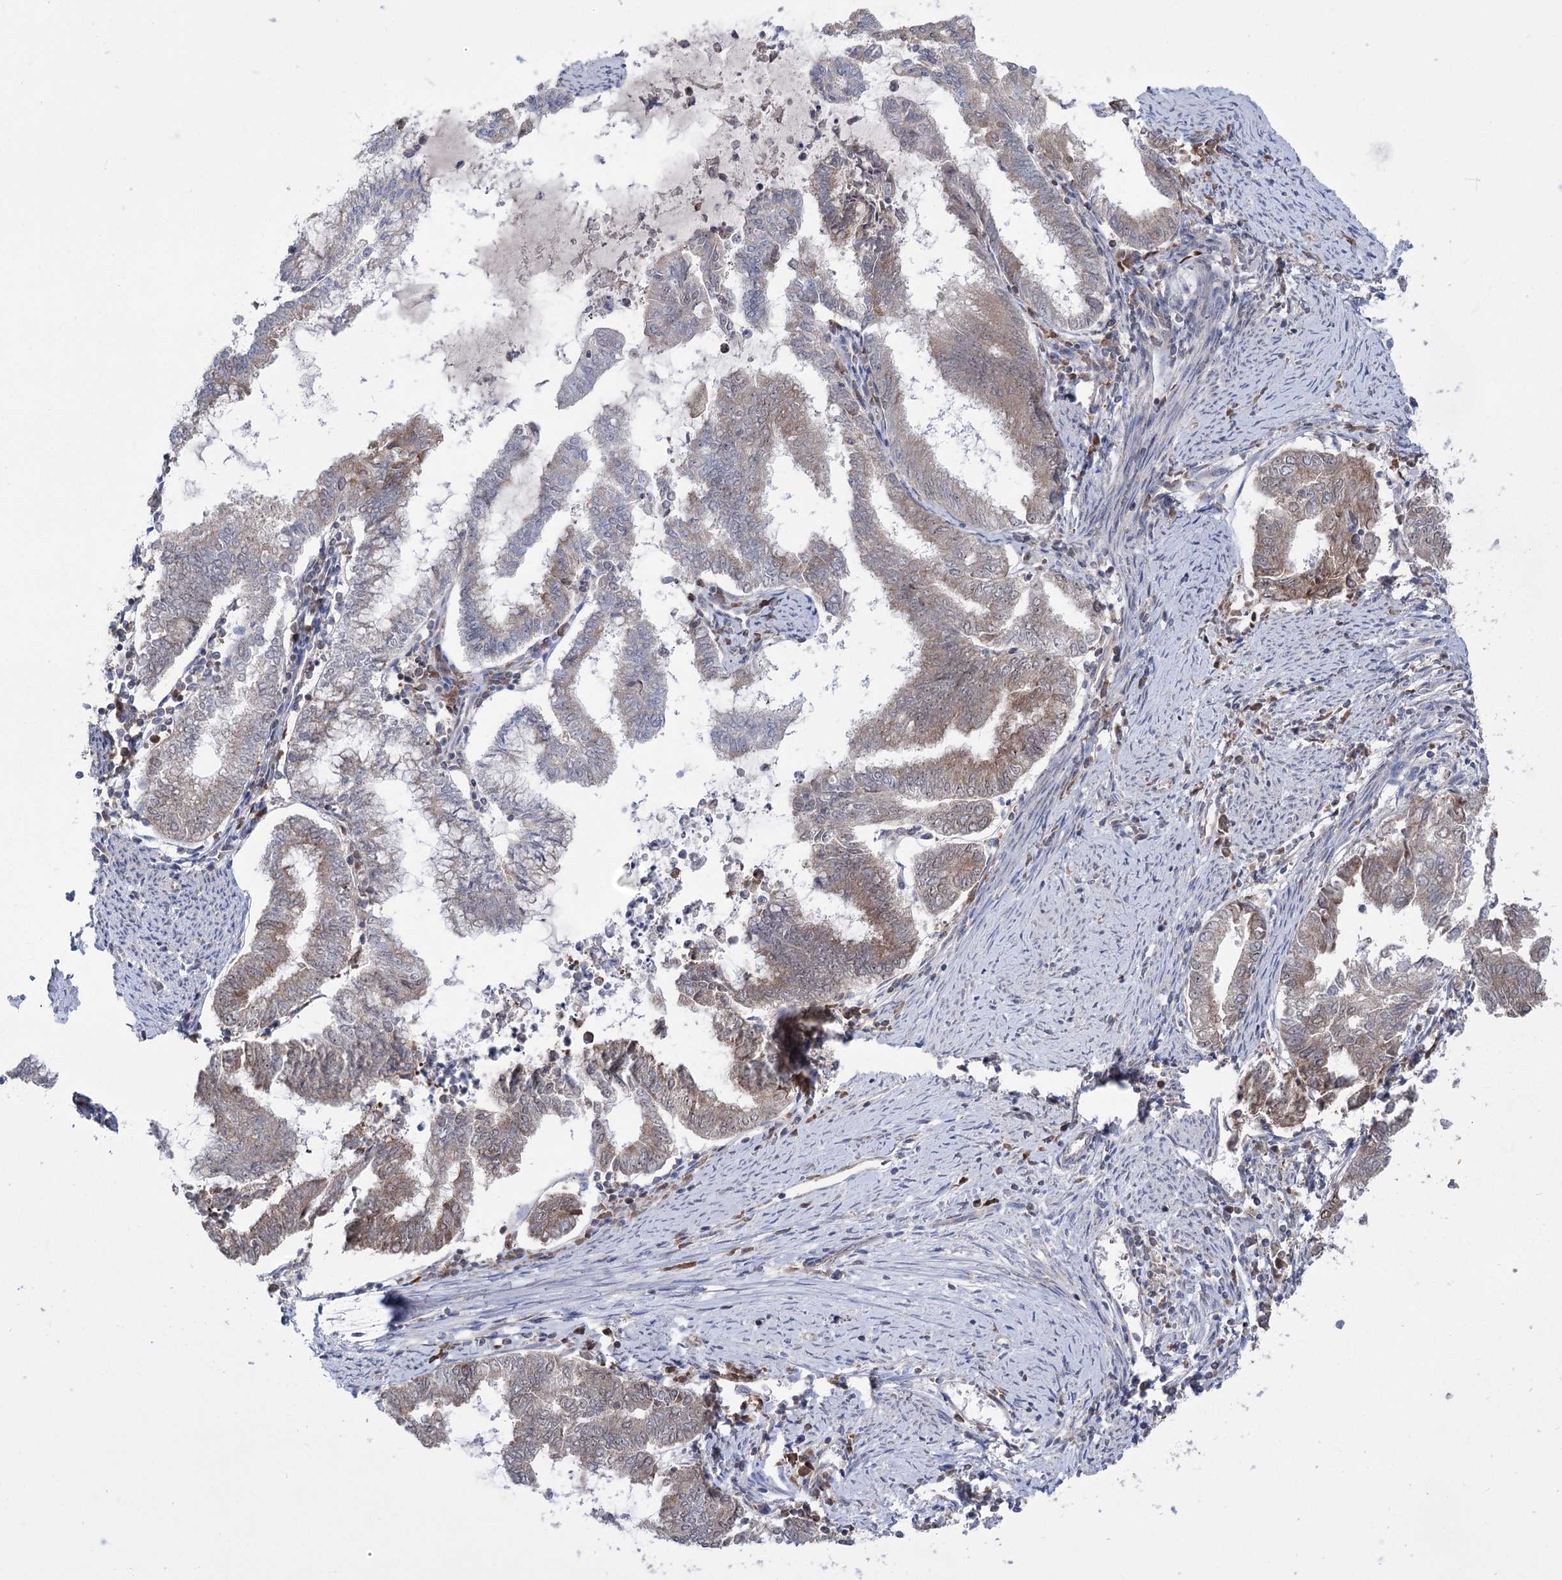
{"staining": {"intensity": "moderate", "quantity": "25%-75%", "location": "cytoplasmic/membranous"}, "tissue": "endometrial cancer", "cell_type": "Tumor cells", "image_type": "cancer", "snomed": [{"axis": "morphology", "description": "Adenocarcinoma, NOS"}, {"axis": "topography", "description": "Endometrium"}], "caption": "Brown immunohistochemical staining in human endometrial adenocarcinoma reveals moderate cytoplasmic/membranous positivity in about 25%-75% of tumor cells. Using DAB (3,3'-diaminobenzidine) (brown) and hematoxylin (blue) stains, captured at high magnification using brightfield microscopy.", "gene": "ZNF622", "patient": {"sex": "female", "age": 79}}